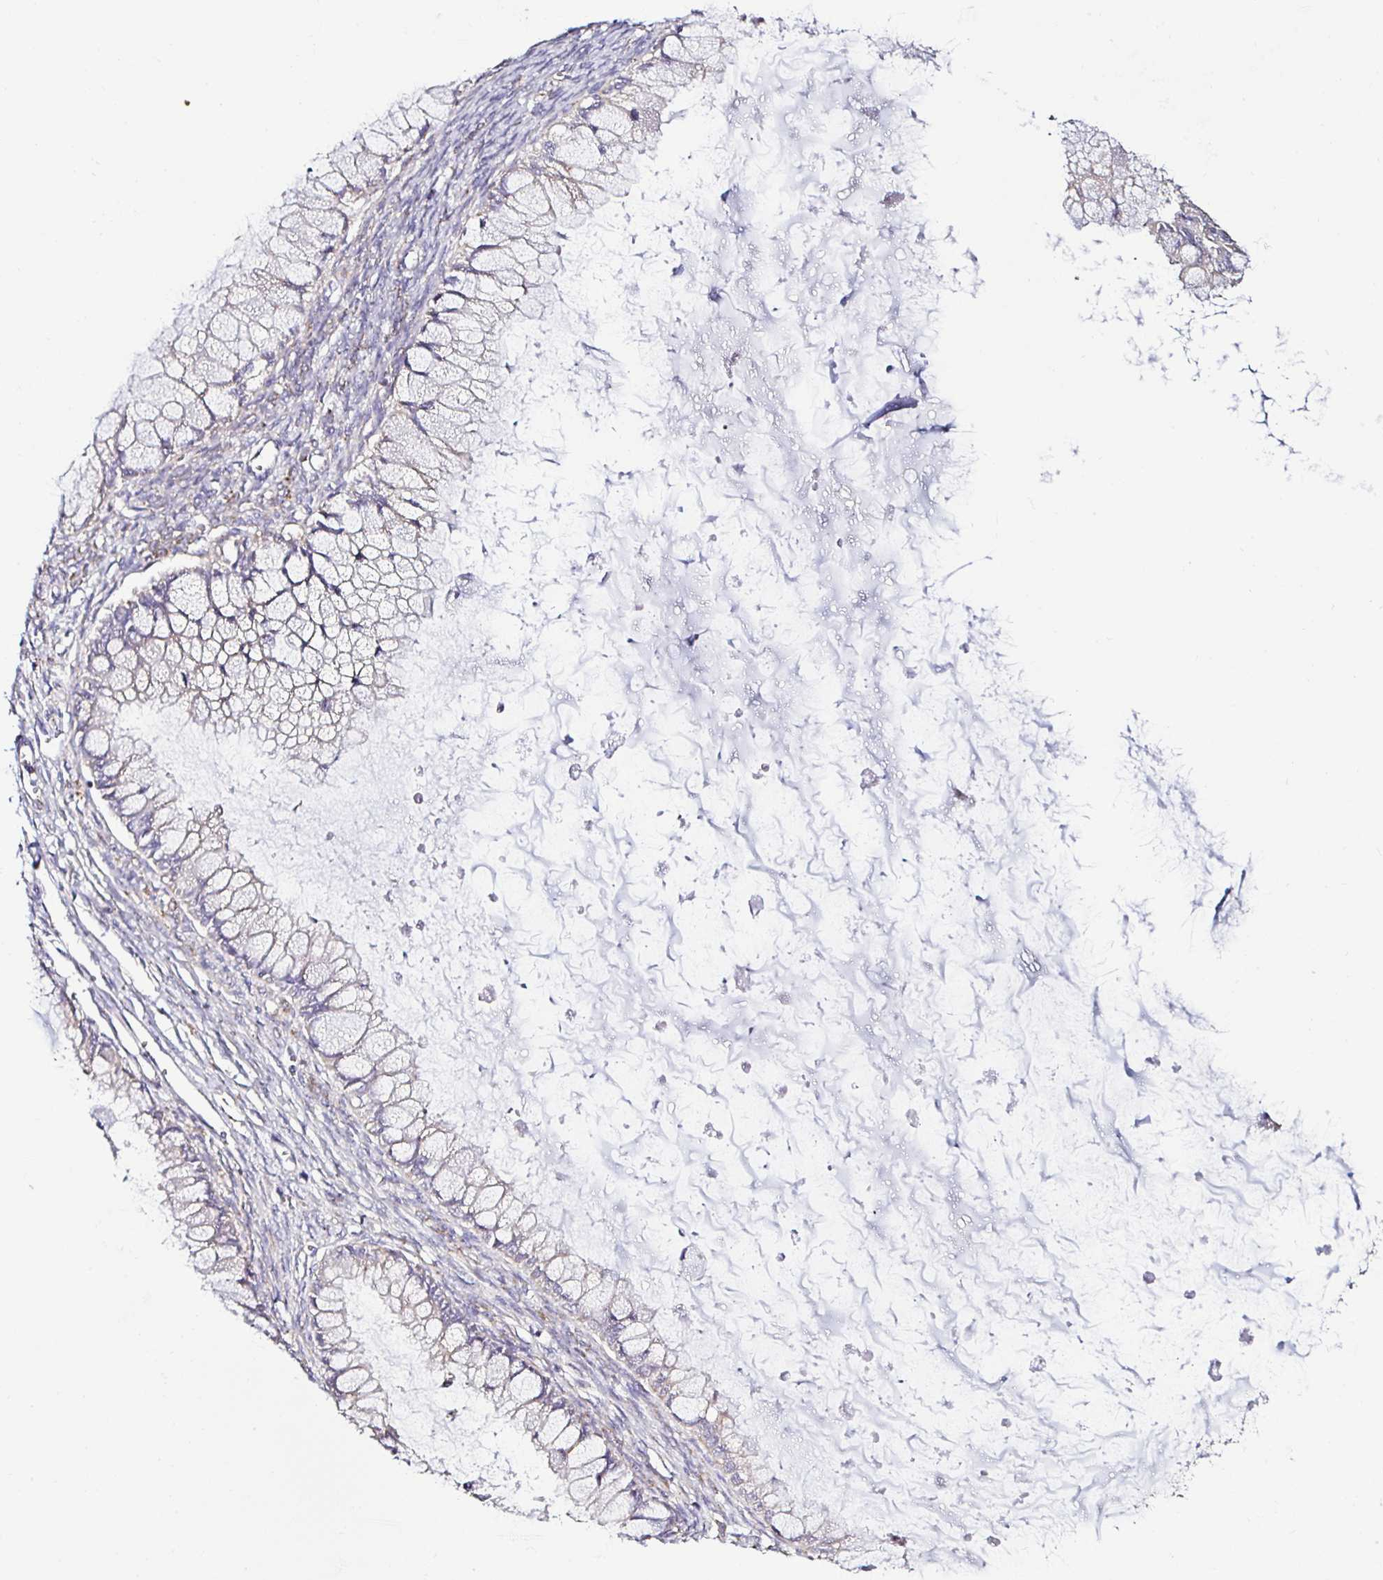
{"staining": {"intensity": "negative", "quantity": "none", "location": "none"}, "tissue": "ovarian cancer", "cell_type": "Tumor cells", "image_type": "cancer", "snomed": [{"axis": "morphology", "description": "Cystadenocarcinoma, mucinous, NOS"}, {"axis": "topography", "description": "Ovary"}], "caption": "The immunohistochemistry image has no significant positivity in tumor cells of ovarian cancer tissue. (DAB immunohistochemistry (IHC) with hematoxylin counter stain).", "gene": "GALNS", "patient": {"sex": "female", "age": 34}}